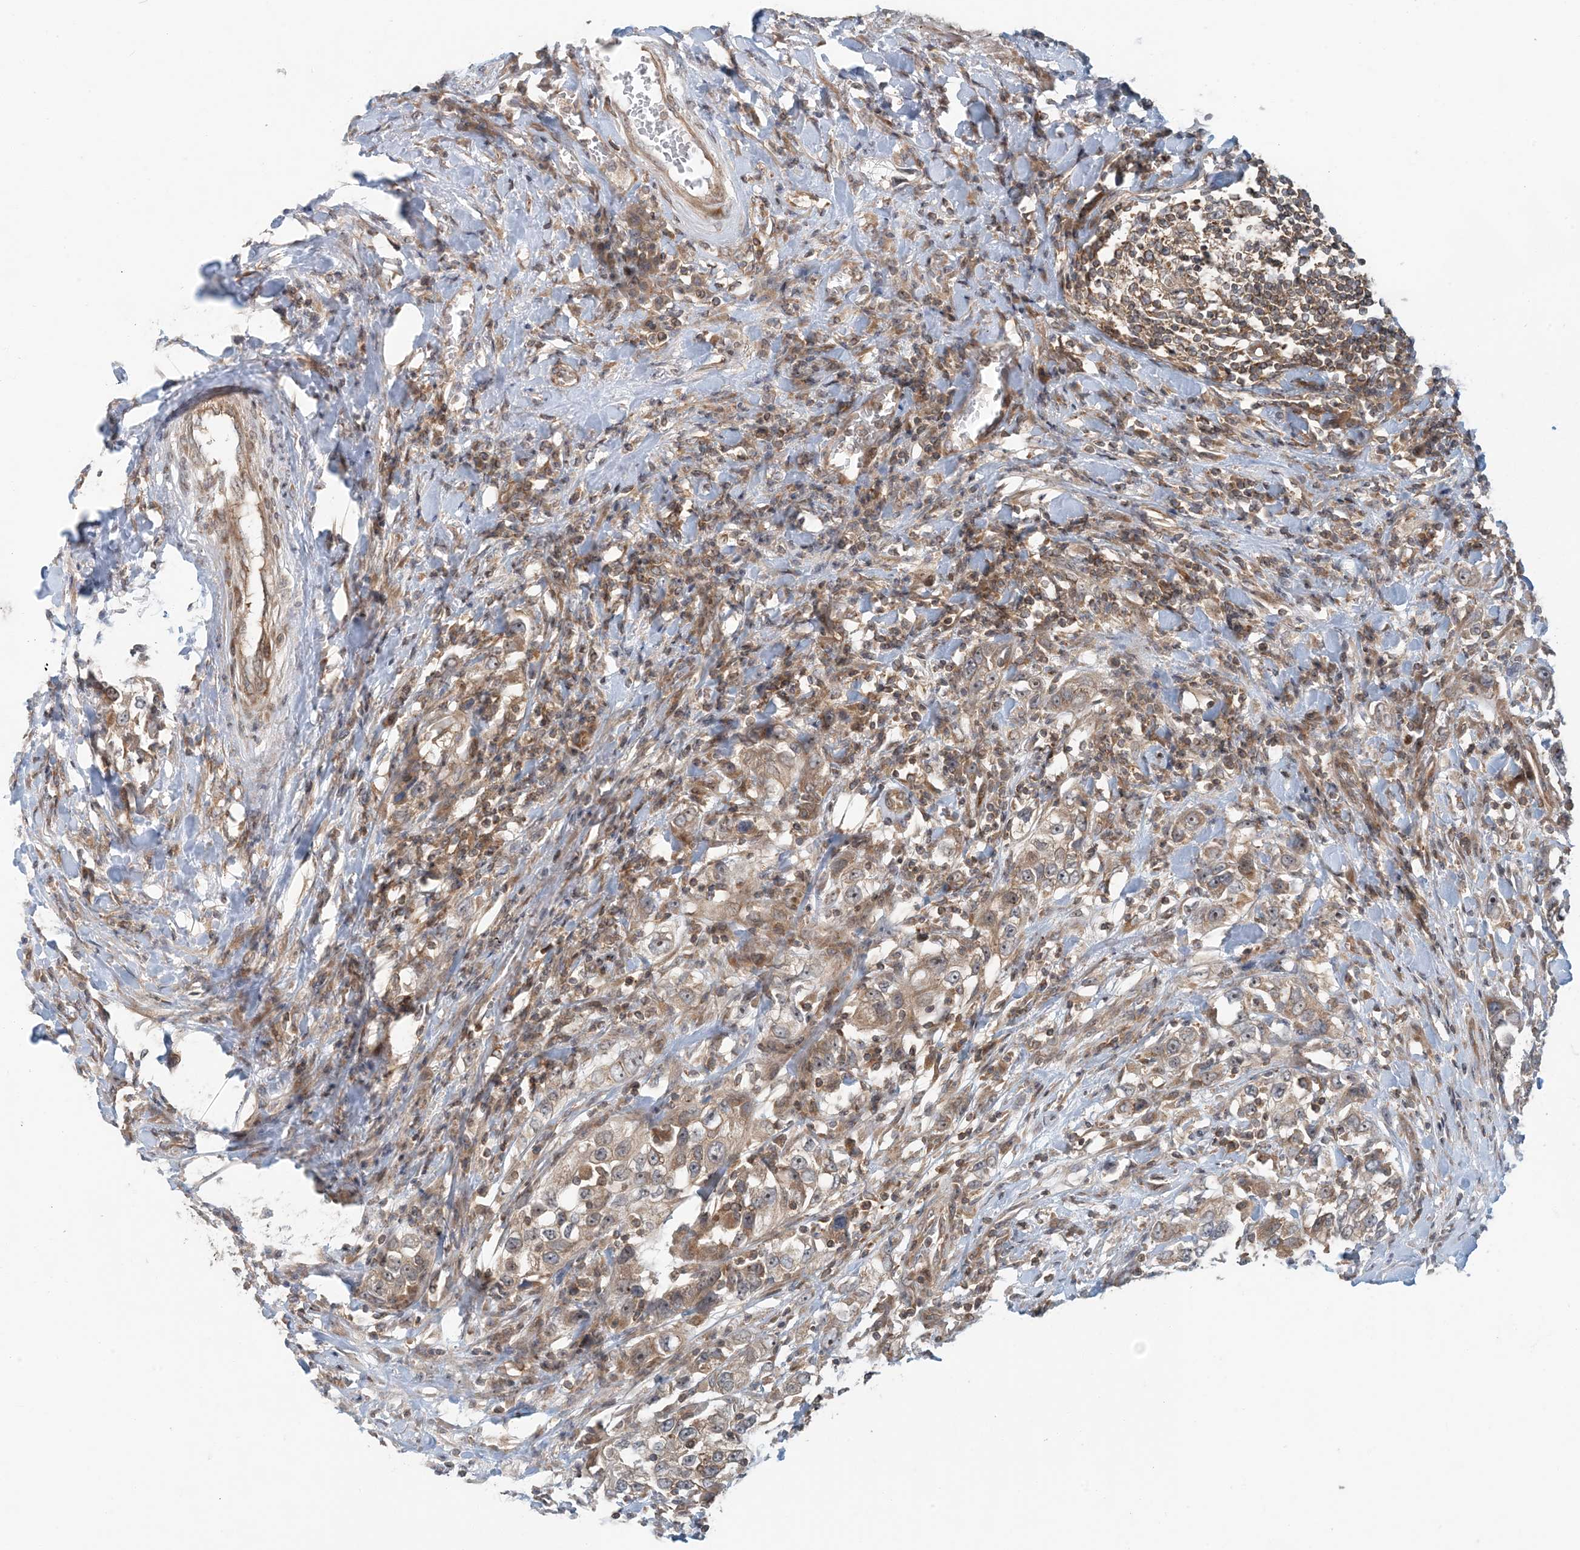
{"staining": {"intensity": "weak", "quantity": ">75%", "location": "cytoplasmic/membranous"}, "tissue": "urothelial cancer", "cell_type": "Tumor cells", "image_type": "cancer", "snomed": [{"axis": "morphology", "description": "Urothelial carcinoma, High grade"}, {"axis": "topography", "description": "Urinary bladder"}], "caption": "Immunohistochemical staining of human high-grade urothelial carcinoma exhibits low levels of weak cytoplasmic/membranous positivity in approximately >75% of tumor cells.", "gene": "ATP13A2", "patient": {"sex": "female", "age": 80}}